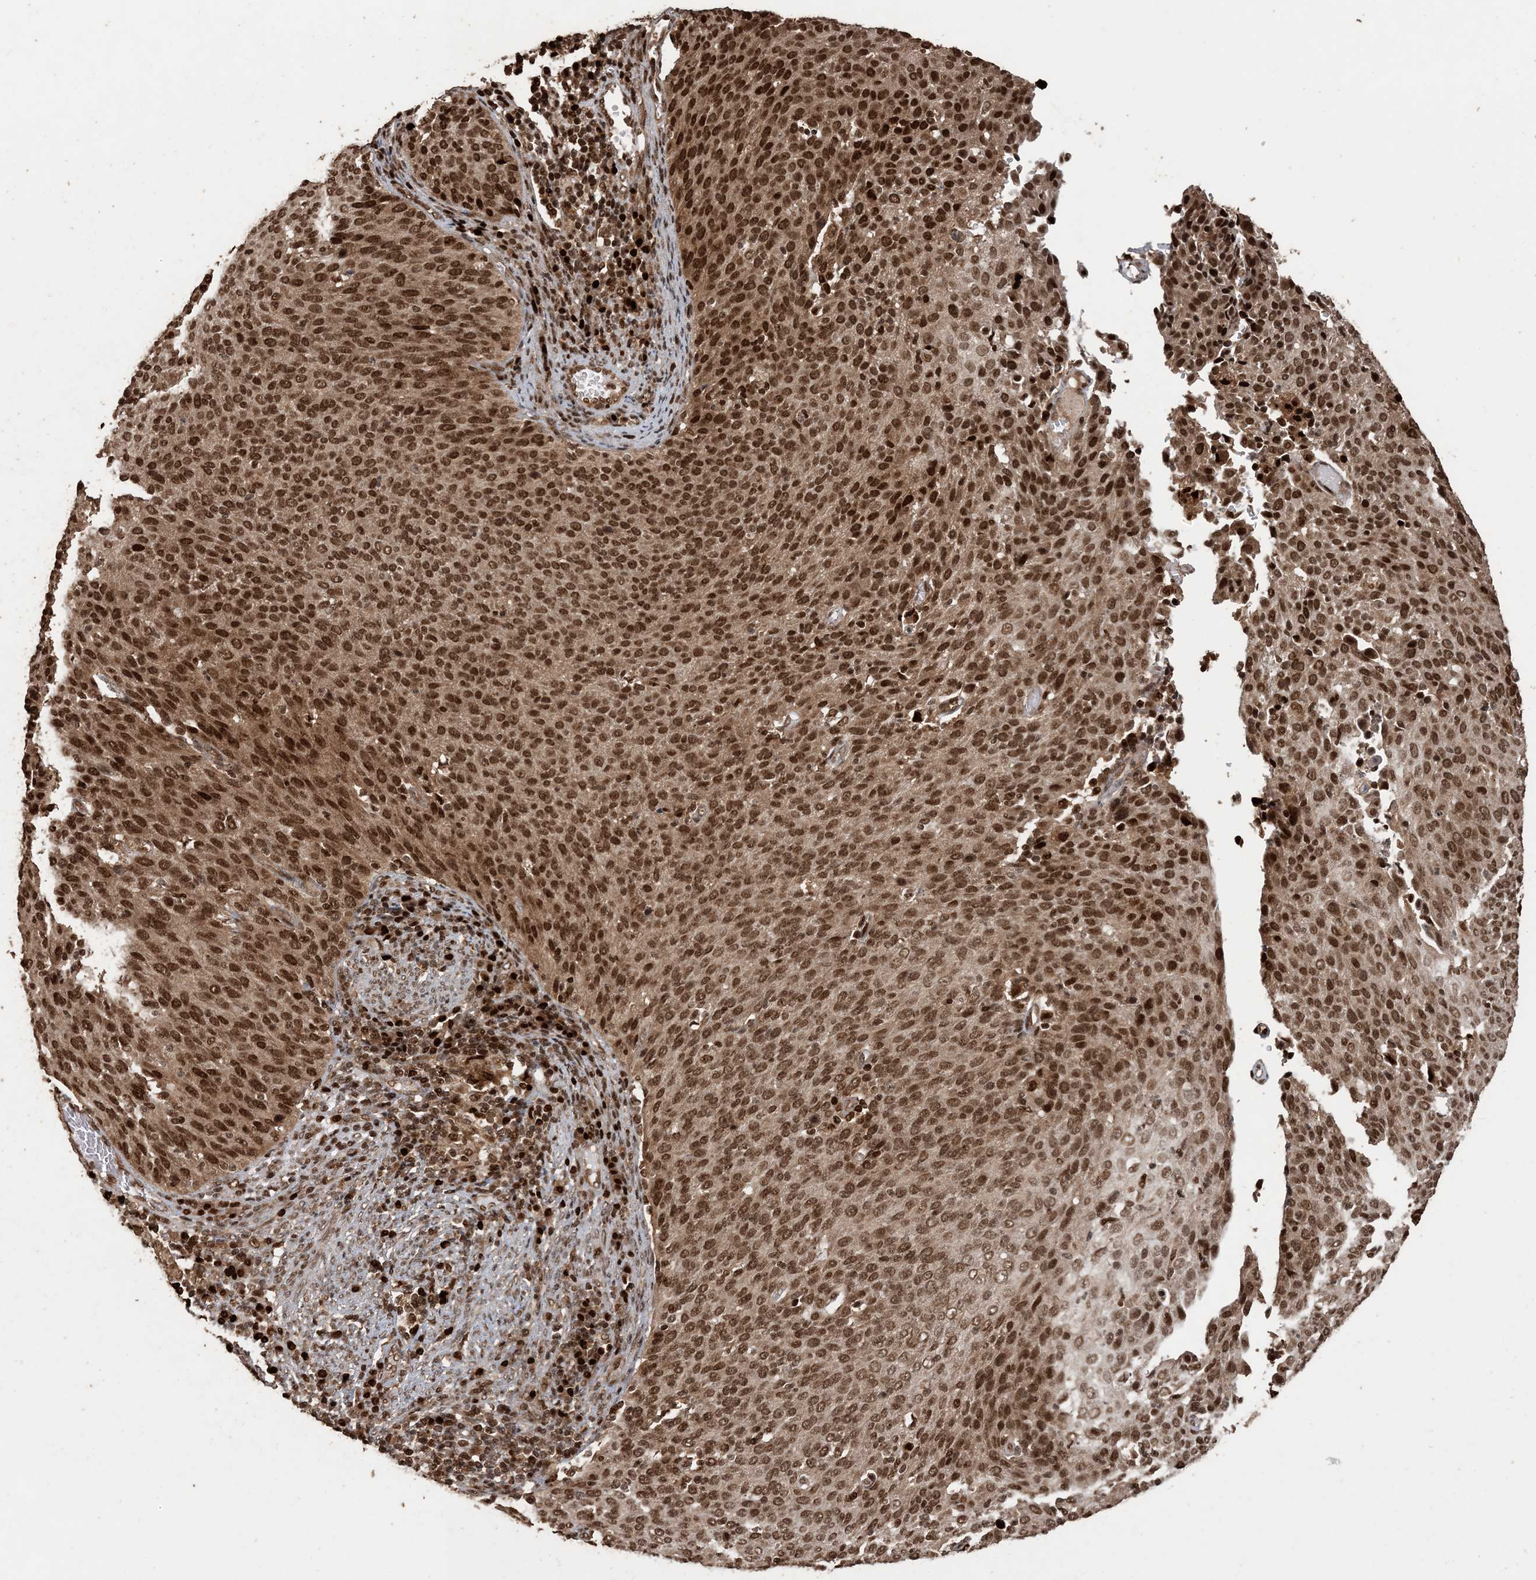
{"staining": {"intensity": "strong", "quantity": ">75%", "location": "nuclear"}, "tissue": "cervical cancer", "cell_type": "Tumor cells", "image_type": "cancer", "snomed": [{"axis": "morphology", "description": "Squamous cell carcinoma, NOS"}, {"axis": "topography", "description": "Cervix"}], "caption": "Cervical squamous cell carcinoma stained for a protein (brown) exhibits strong nuclear positive expression in about >75% of tumor cells.", "gene": "ATP13A2", "patient": {"sex": "female", "age": 38}}